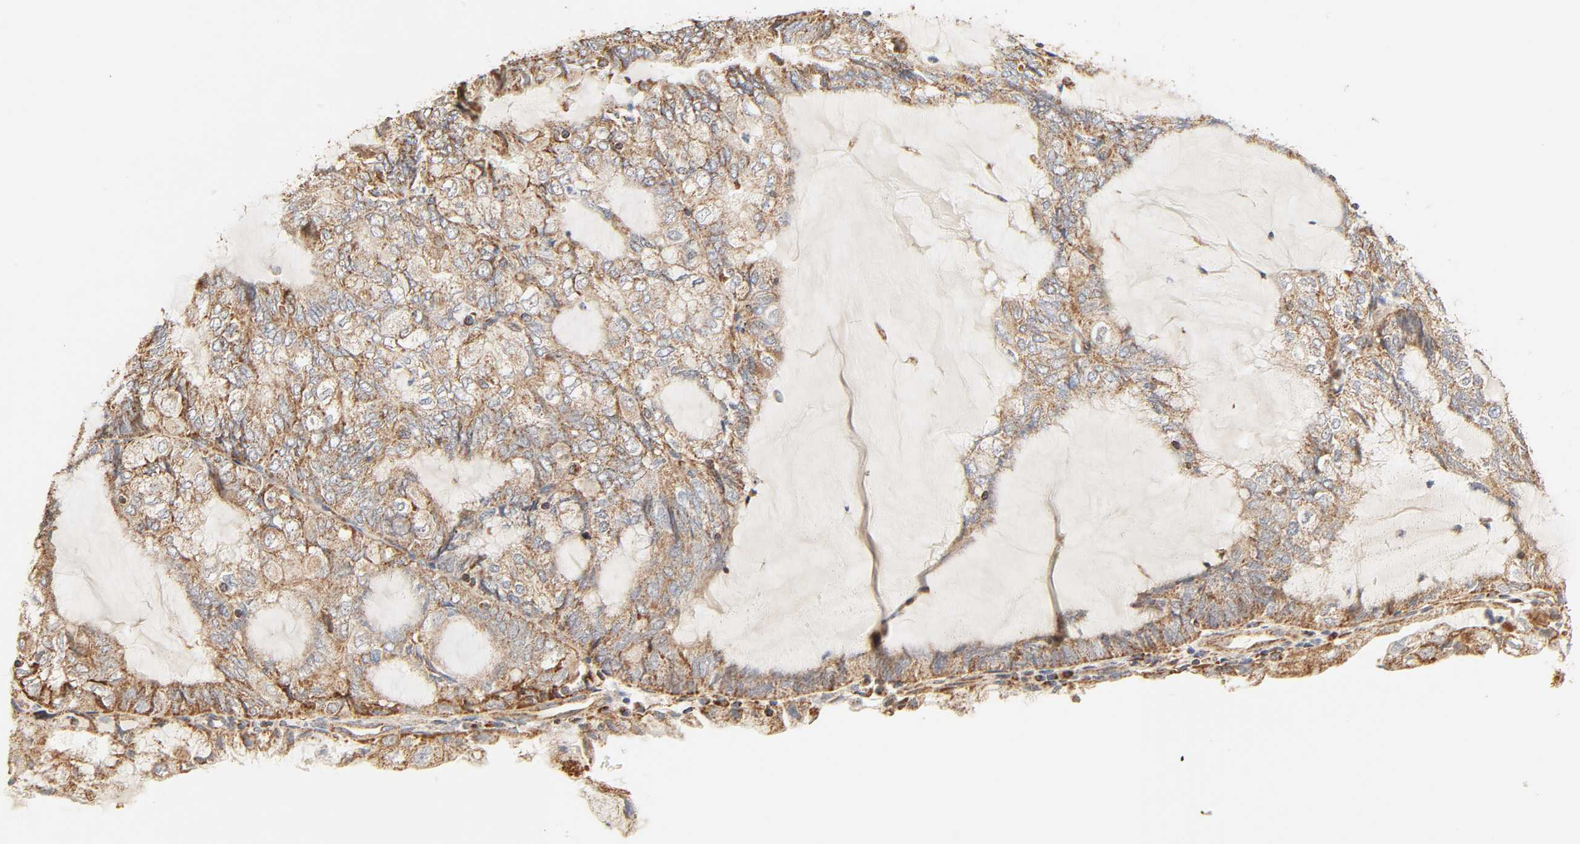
{"staining": {"intensity": "moderate", "quantity": ">75%", "location": "cytoplasmic/membranous"}, "tissue": "endometrial cancer", "cell_type": "Tumor cells", "image_type": "cancer", "snomed": [{"axis": "morphology", "description": "Adenocarcinoma, NOS"}, {"axis": "topography", "description": "Endometrium"}], "caption": "A high-resolution histopathology image shows immunohistochemistry staining of endometrial adenocarcinoma, which demonstrates moderate cytoplasmic/membranous positivity in about >75% of tumor cells. (Brightfield microscopy of DAB IHC at high magnification).", "gene": "ZMAT5", "patient": {"sex": "female", "age": 81}}